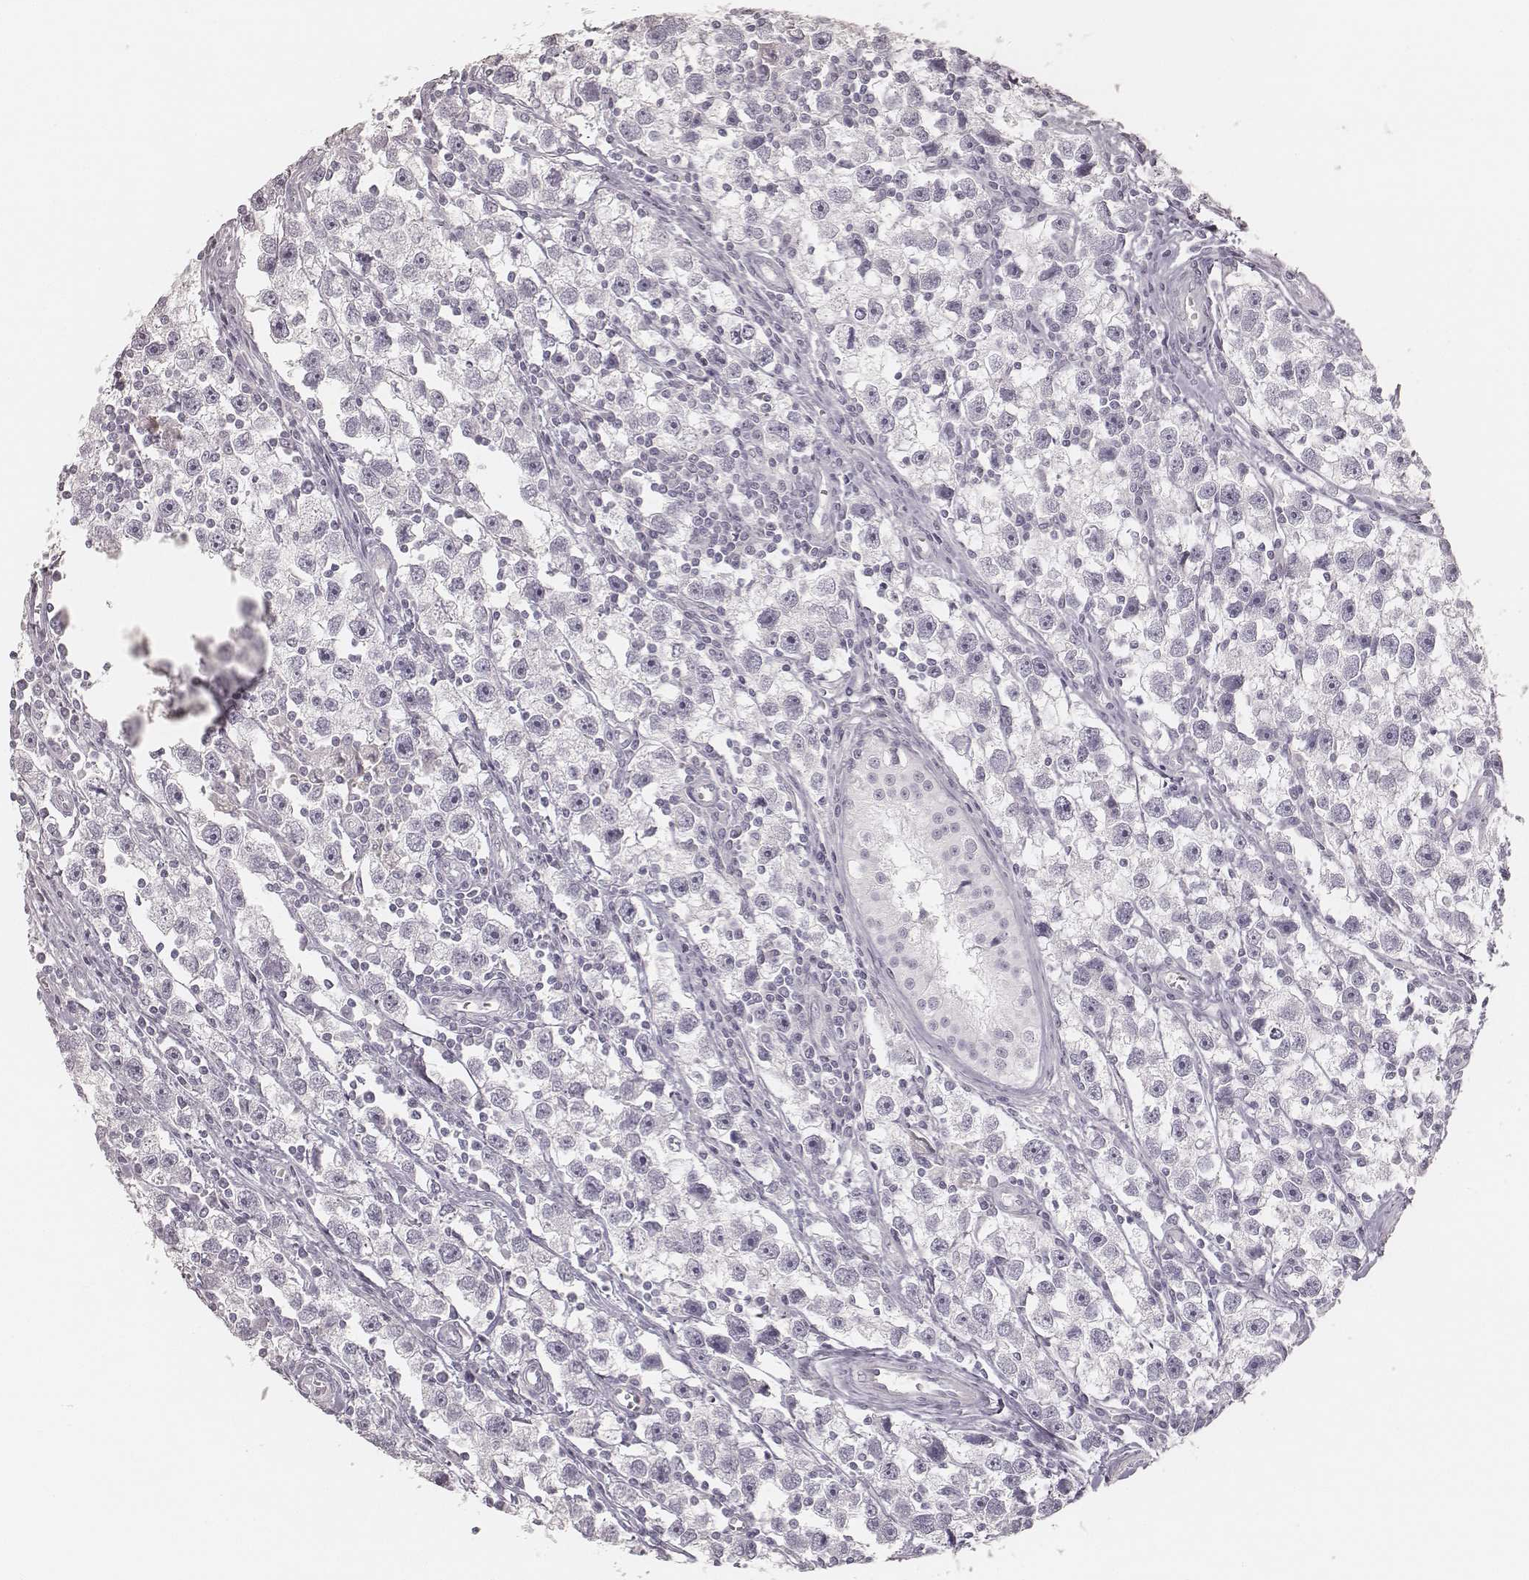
{"staining": {"intensity": "negative", "quantity": "none", "location": "none"}, "tissue": "testis cancer", "cell_type": "Tumor cells", "image_type": "cancer", "snomed": [{"axis": "morphology", "description": "Seminoma, NOS"}, {"axis": "topography", "description": "Testis"}], "caption": "Histopathology image shows no significant protein staining in tumor cells of testis cancer (seminoma).", "gene": "HNF4G", "patient": {"sex": "male", "age": 30}}